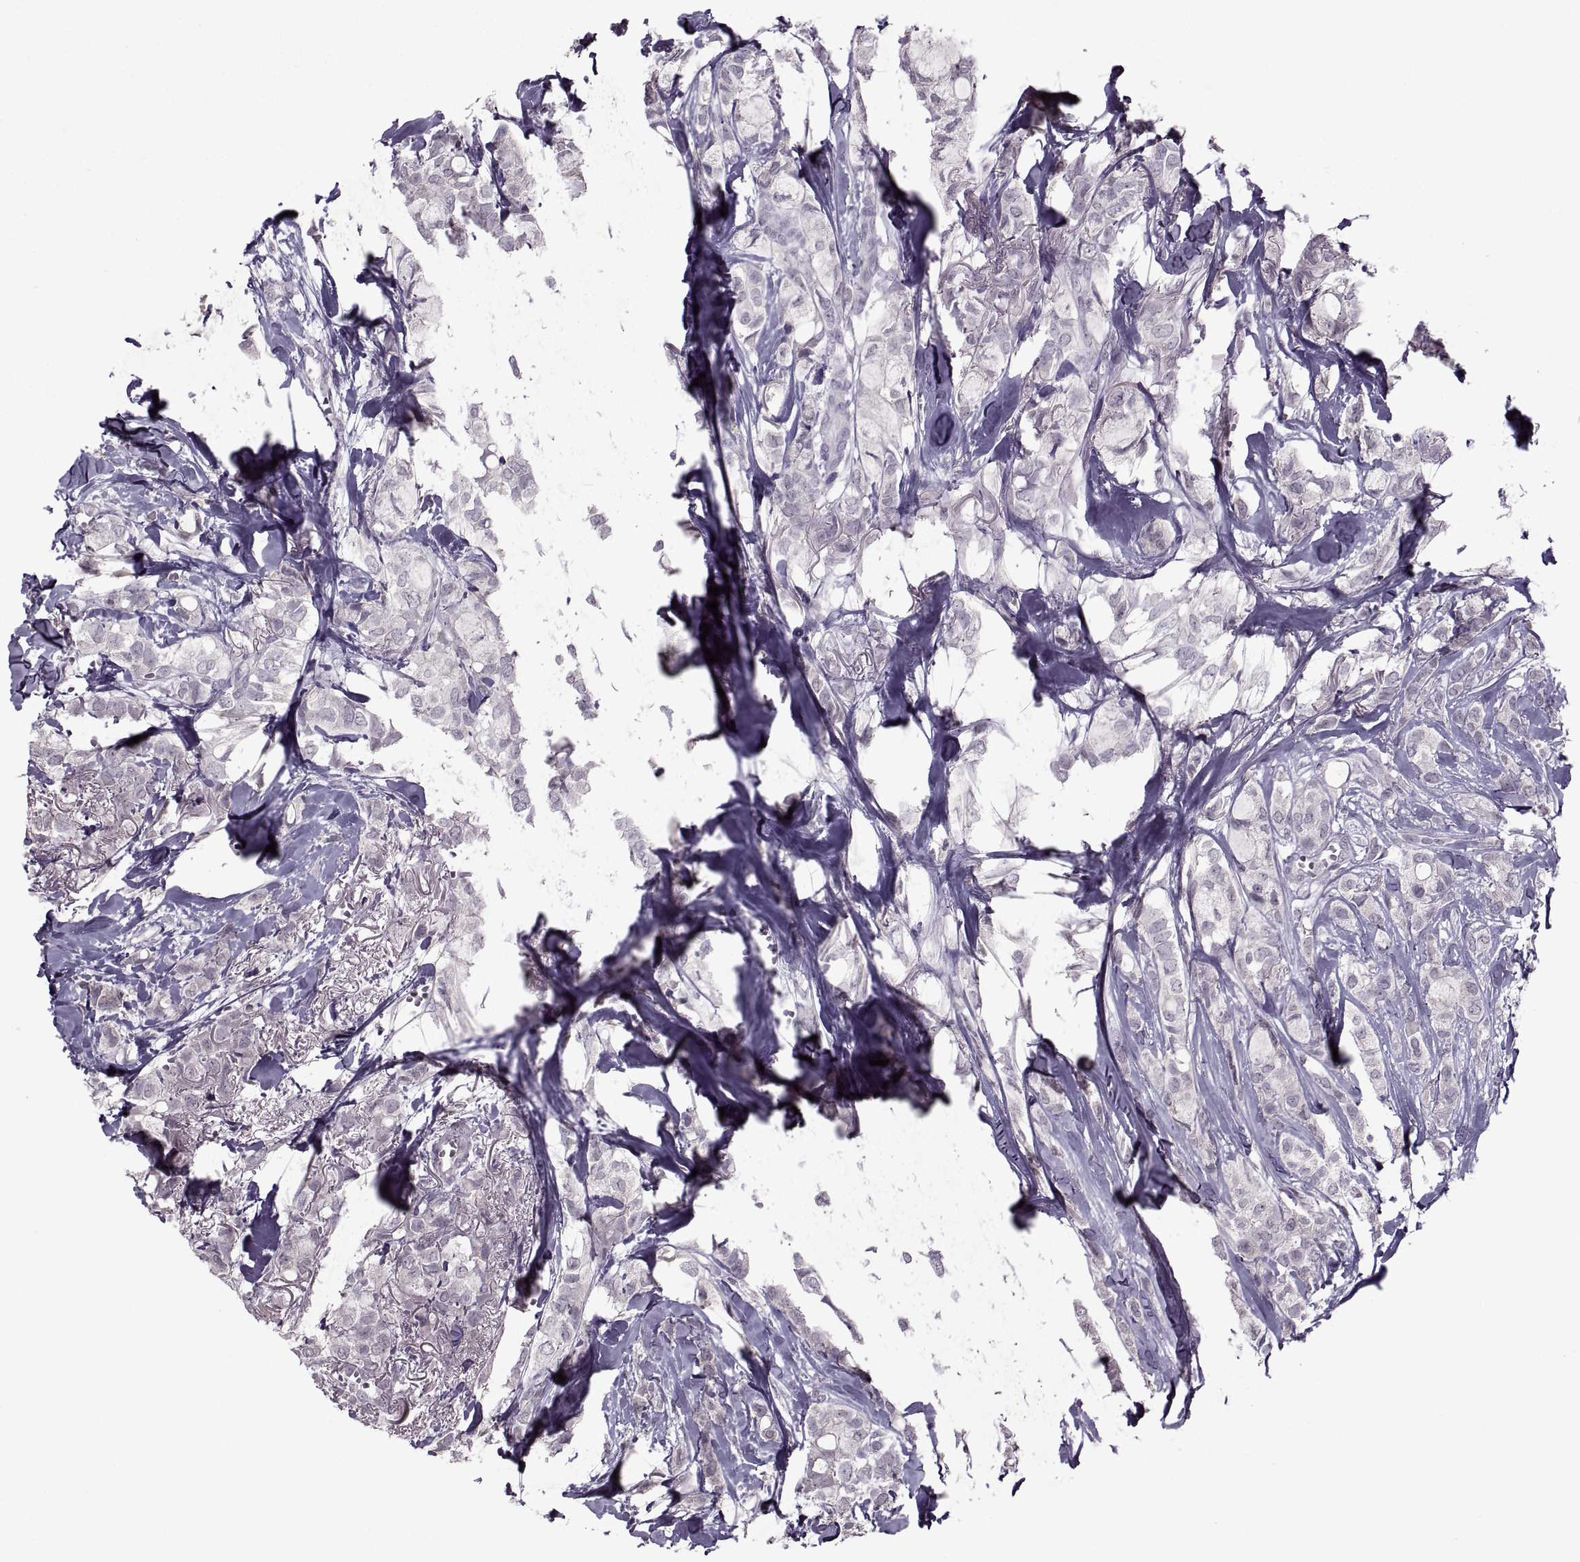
{"staining": {"intensity": "negative", "quantity": "none", "location": "none"}, "tissue": "breast cancer", "cell_type": "Tumor cells", "image_type": "cancer", "snomed": [{"axis": "morphology", "description": "Duct carcinoma"}, {"axis": "topography", "description": "Breast"}], "caption": "This is an immunohistochemistry histopathology image of human breast infiltrating ductal carcinoma. There is no expression in tumor cells.", "gene": "MGAT4D", "patient": {"sex": "female", "age": 85}}